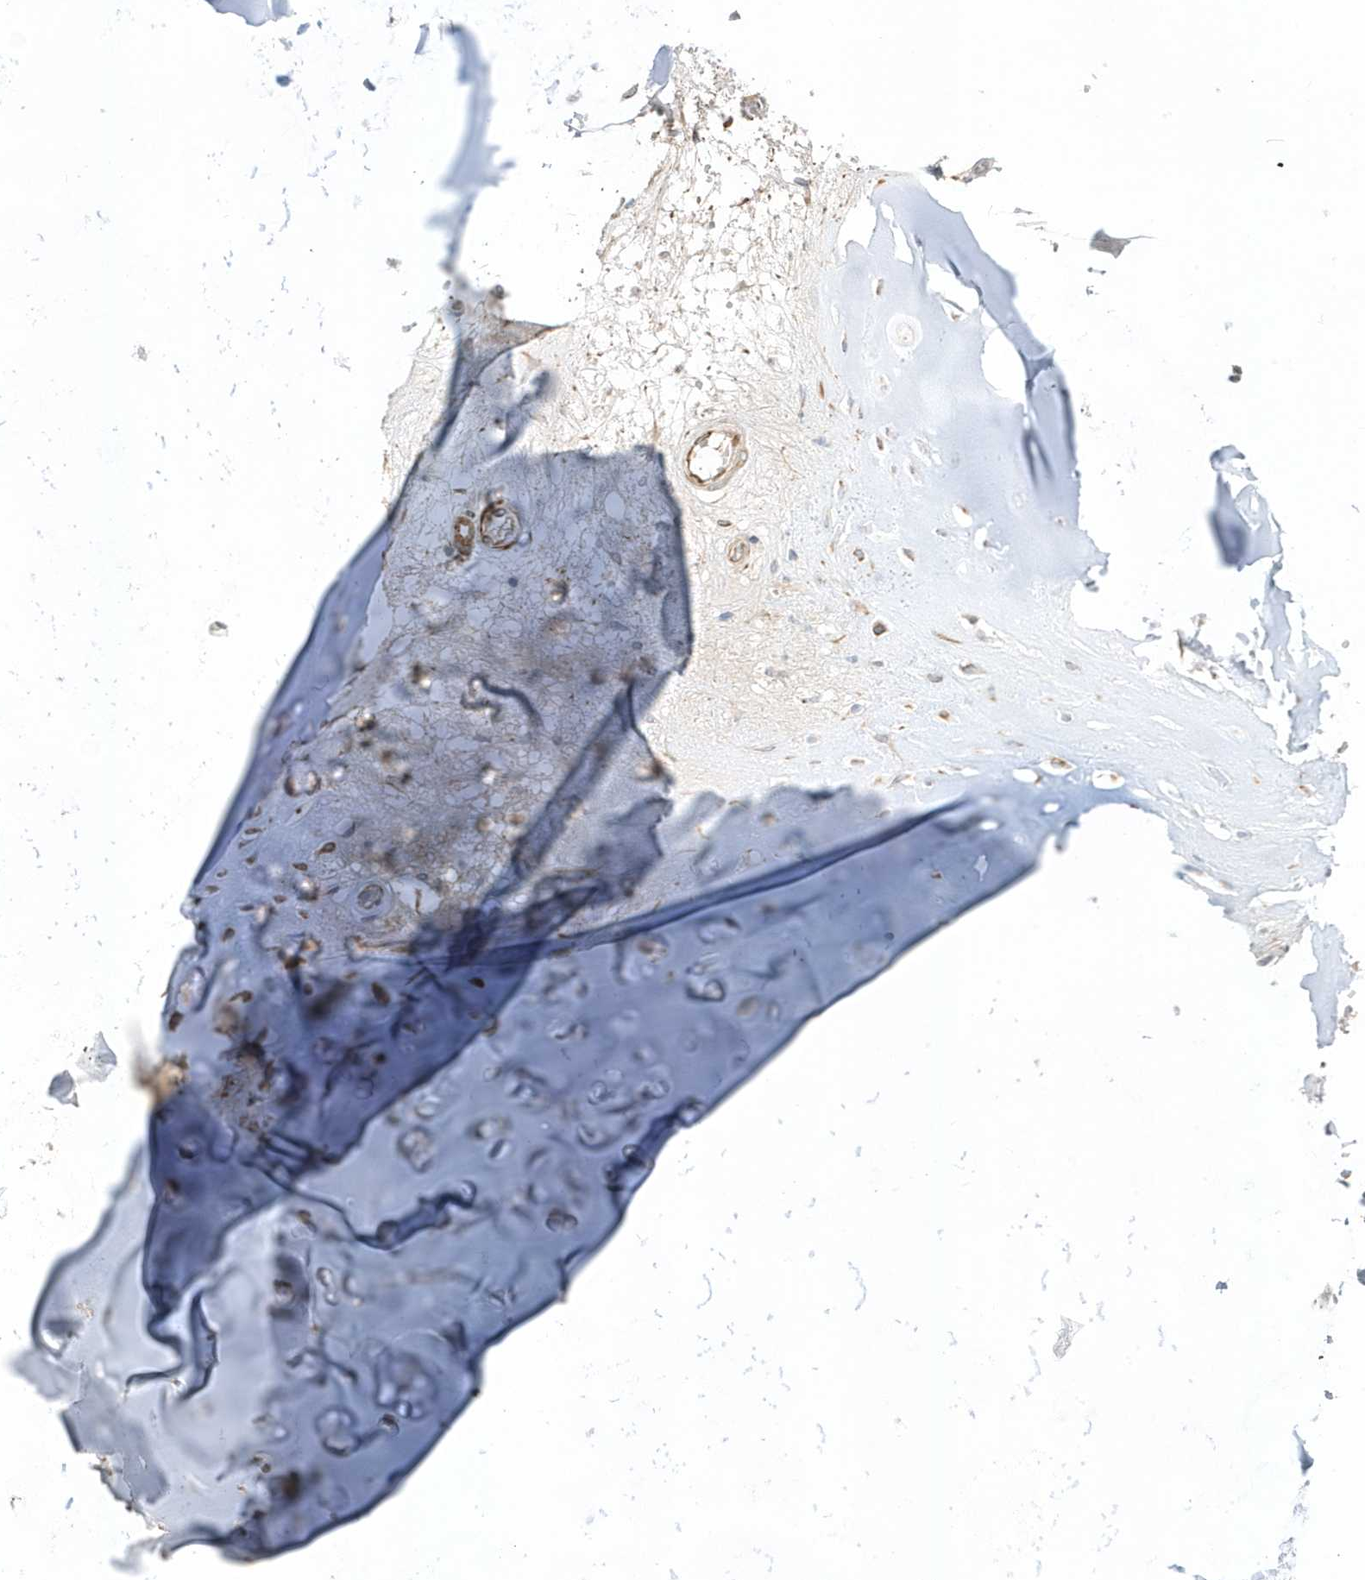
{"staining": {"intensity": "negative", "quantity": "none", "location": "none"}, "tissue": "adipose tissue", "cell_type": "Adipocytes", "image_type": "normal", "snomed": [{"axis": "morphology", "description": "Normal tissue, NOS"}, {"axis": "morphology", "description": "Basal cell carcinoma"}, {"axis": "topography", "description": "Cartilage tissue"}, {"axis": "topography", "description": "Nasopharynx"}, {"axis": "topography", "description": "Oral tissue"}], "caption": "Immunohistochemistry (IHC) of benign adipose tissue exhibits no expression in adipocytes. The staining was performed using DAB (3,3'-diaminobenzidine) to visualize the protein expression in brown, while the nuclei were stained in blue with hematoxylin (Magnification: 20x).", "gene": "THADA", "patient": {"sex": "female", "age": 77}}